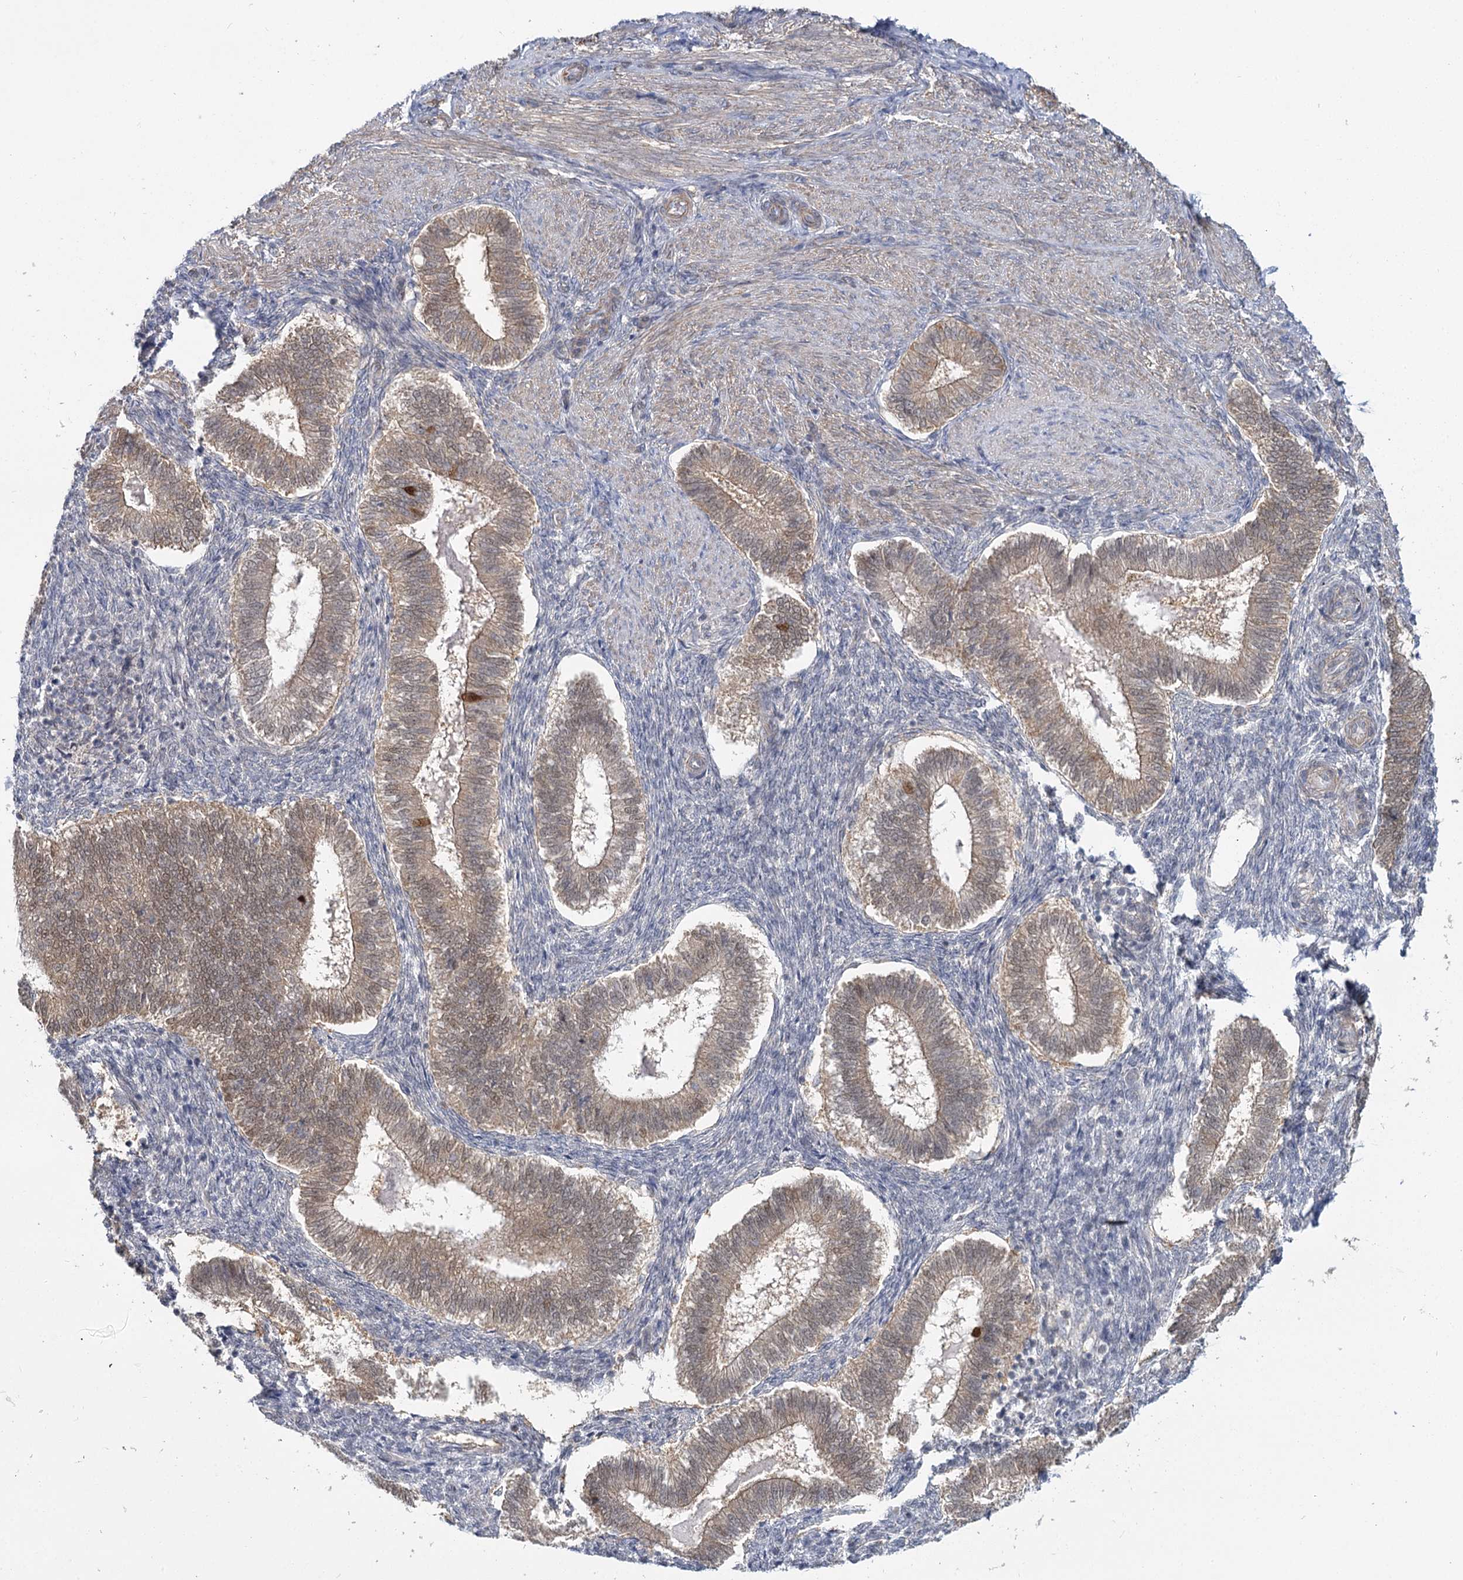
{"staining": {"intensity": "weak", "quantity": "25%-75%", "location": "cytoplasmic/membranous"}, "tissue": "endometrium", "cell_type": "Cells in endometrial stroma", "image_type": "normal", "snomed": [{"axis": "morphology", "description": "Normal tissue, NOS"}, {"axis": "topography", "description": "Endometrium"}], "caption": "Endometrium was stained to show a protein in brown. There is low levels of weak cytoplasmic/membranous staining in about 25%-75% of cells in endometrial stroma. (Brightfield microscopy of DAB IHC at high magnification).", "gene": "TBC1D9B", "patient": {"sex": "female", "age": 25}}